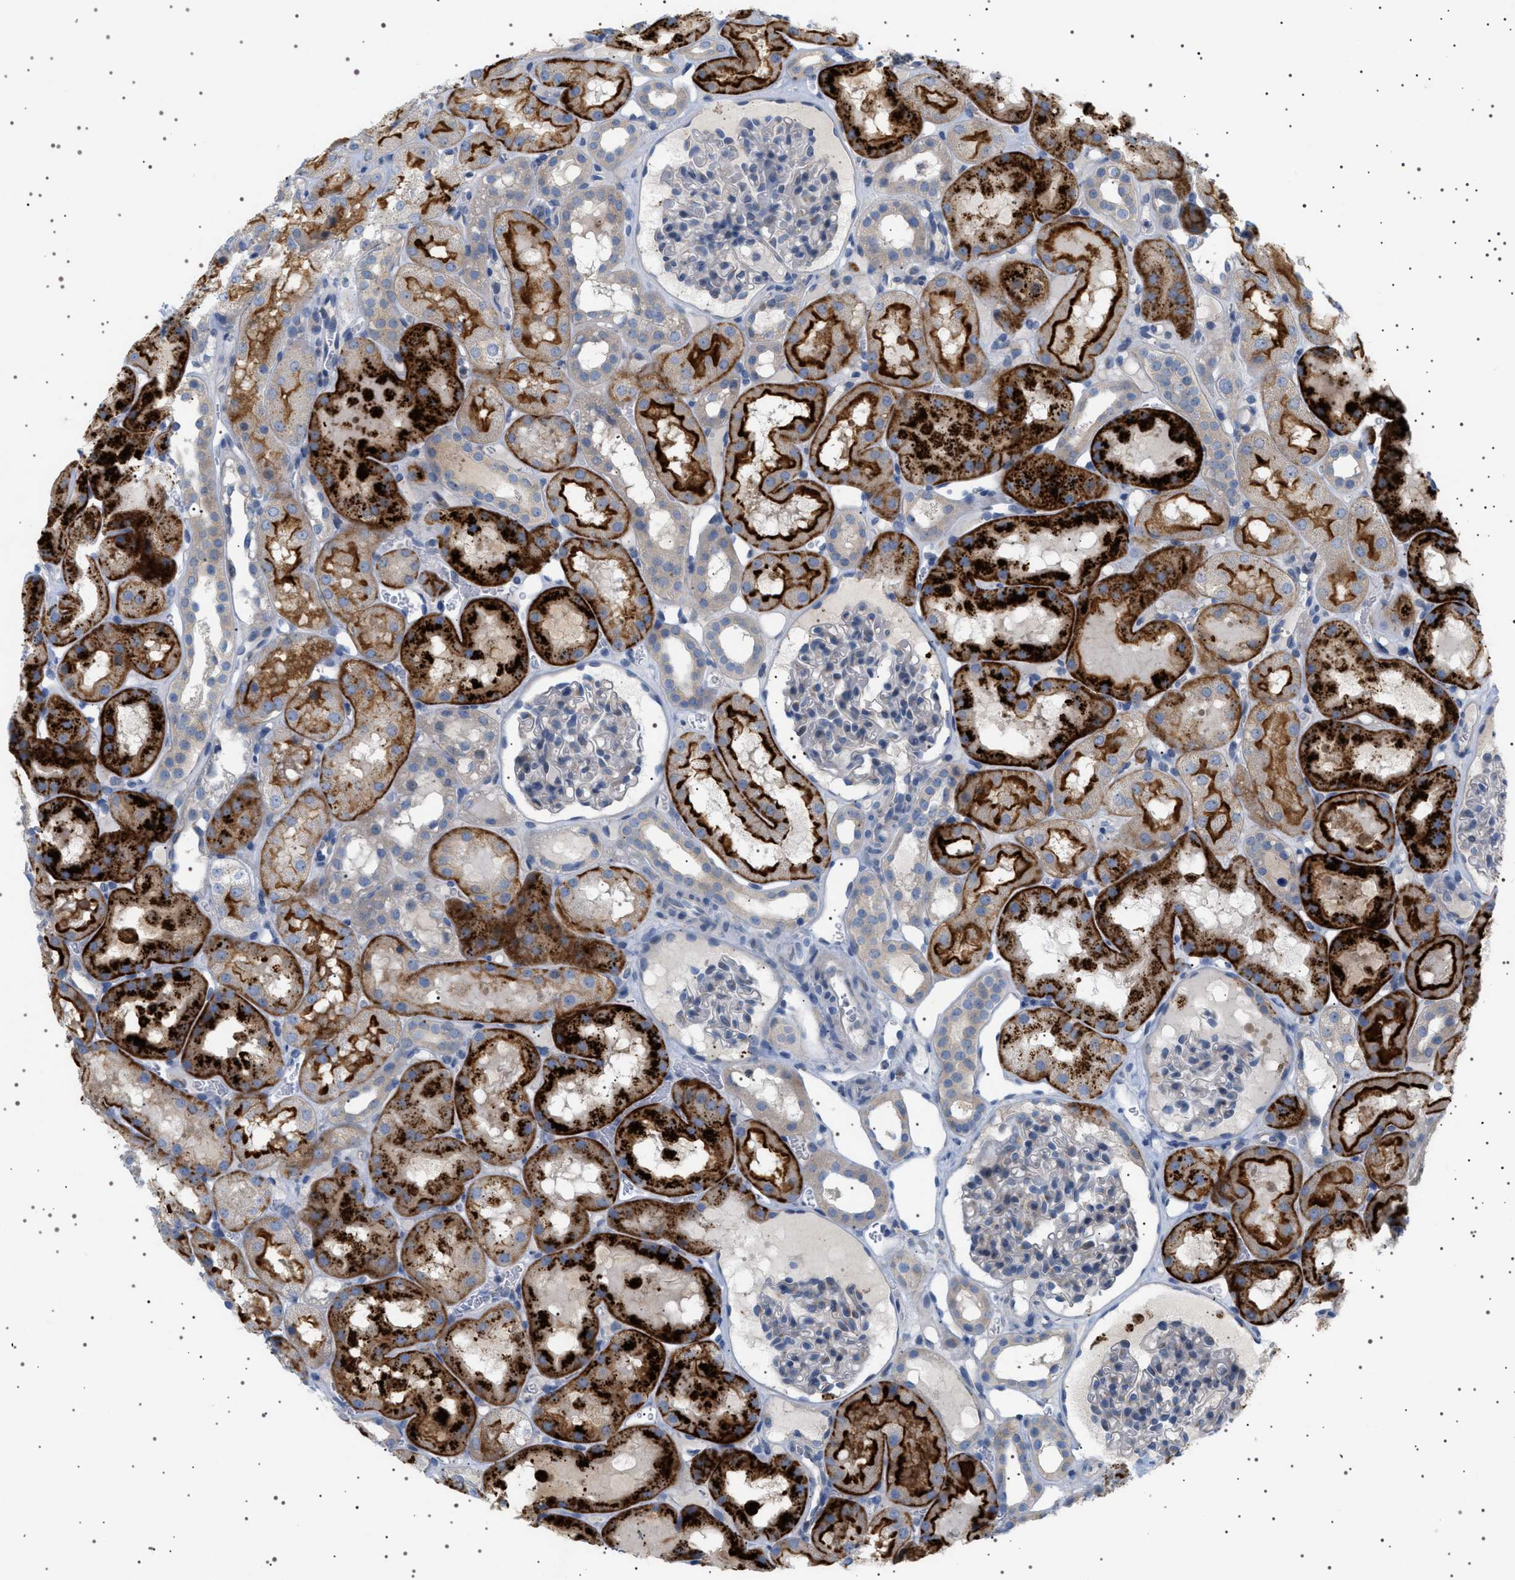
{"staining": {"intensity": "negative", "quantity": "none", "location": "none"}, "tissue": "kidney", "cell_type": "Cells in glomeruli", "image_type": "normal", "snomed": [{"axis": "morphology", "description": "Normal tissue, NOS"}, {"axis": "topography", "description": "Kidney"}, {"axis": "topography", "description": "Urinary bladder"}], "caption": "Immunohistochemical staining of benign kidney exhibits no significant expression in cells in glomeruli. (DAB (3,3'-diaminobenzidine) immunohistochemistry visualized using brightfield microscopy, high magnification).", "gene": "ADCY10", "patient": {"sex": "male", "age": 16}}